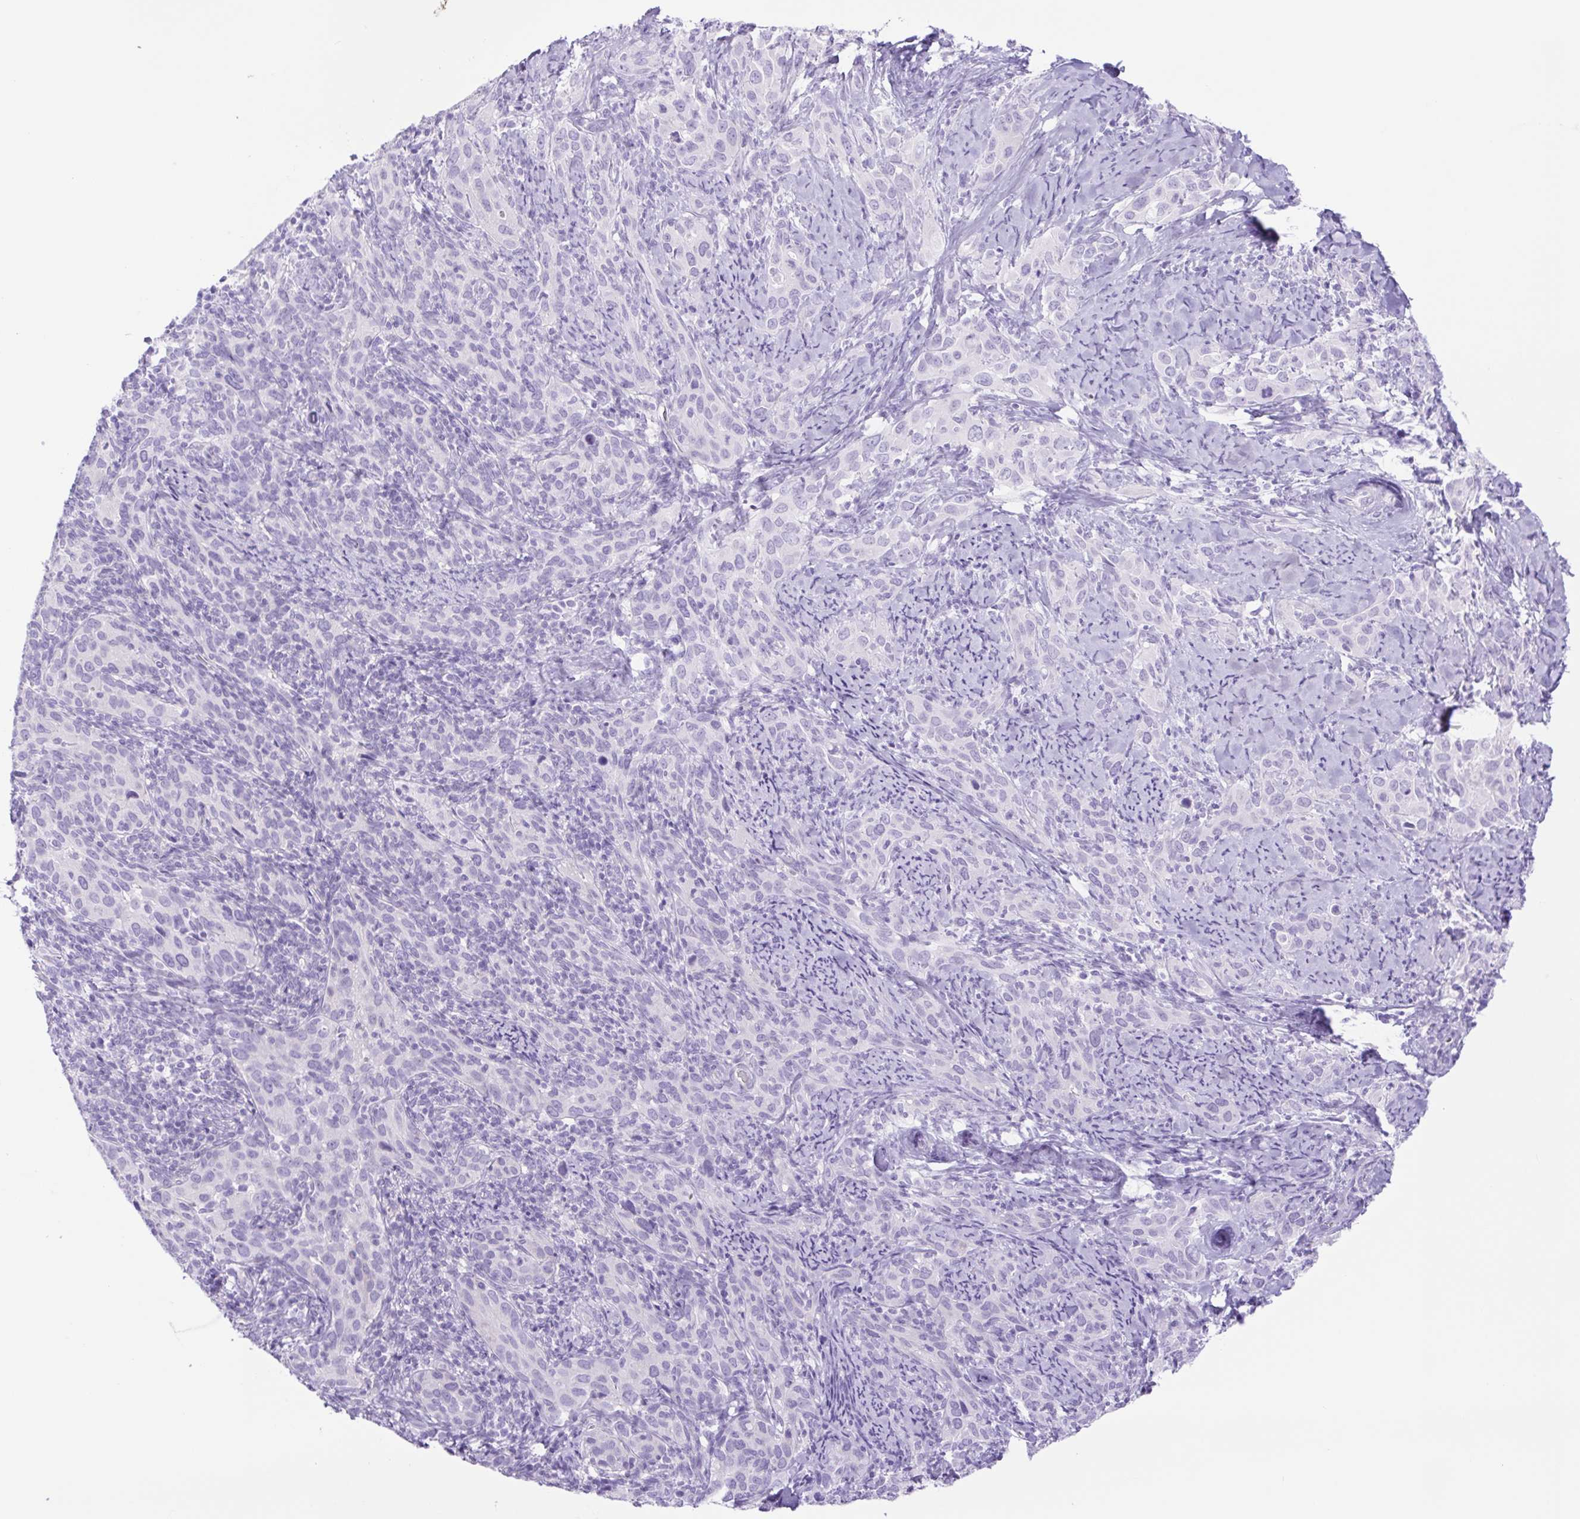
{"staining": {"intensity": "negative", "quantity": "none", "location": "none"}, "tissue": "cervical cancer", "cell_type": "Tumor cells", "image_type": "cancer", "snomed": [{"axis": "morphology", "description": "Squamous cell carcinoma, NOS"}, {"axis": "topography", "description": "Cervix"}], "caption": "Immunohistochemistry image of neoplastic tissue: cervical cancer stained with DAB (3,3'-diaminobenzidine) shows no significant protein positivity in tumor cells.", "gene": "CDSN", "patient": {"sex": "female", "age": 51}}